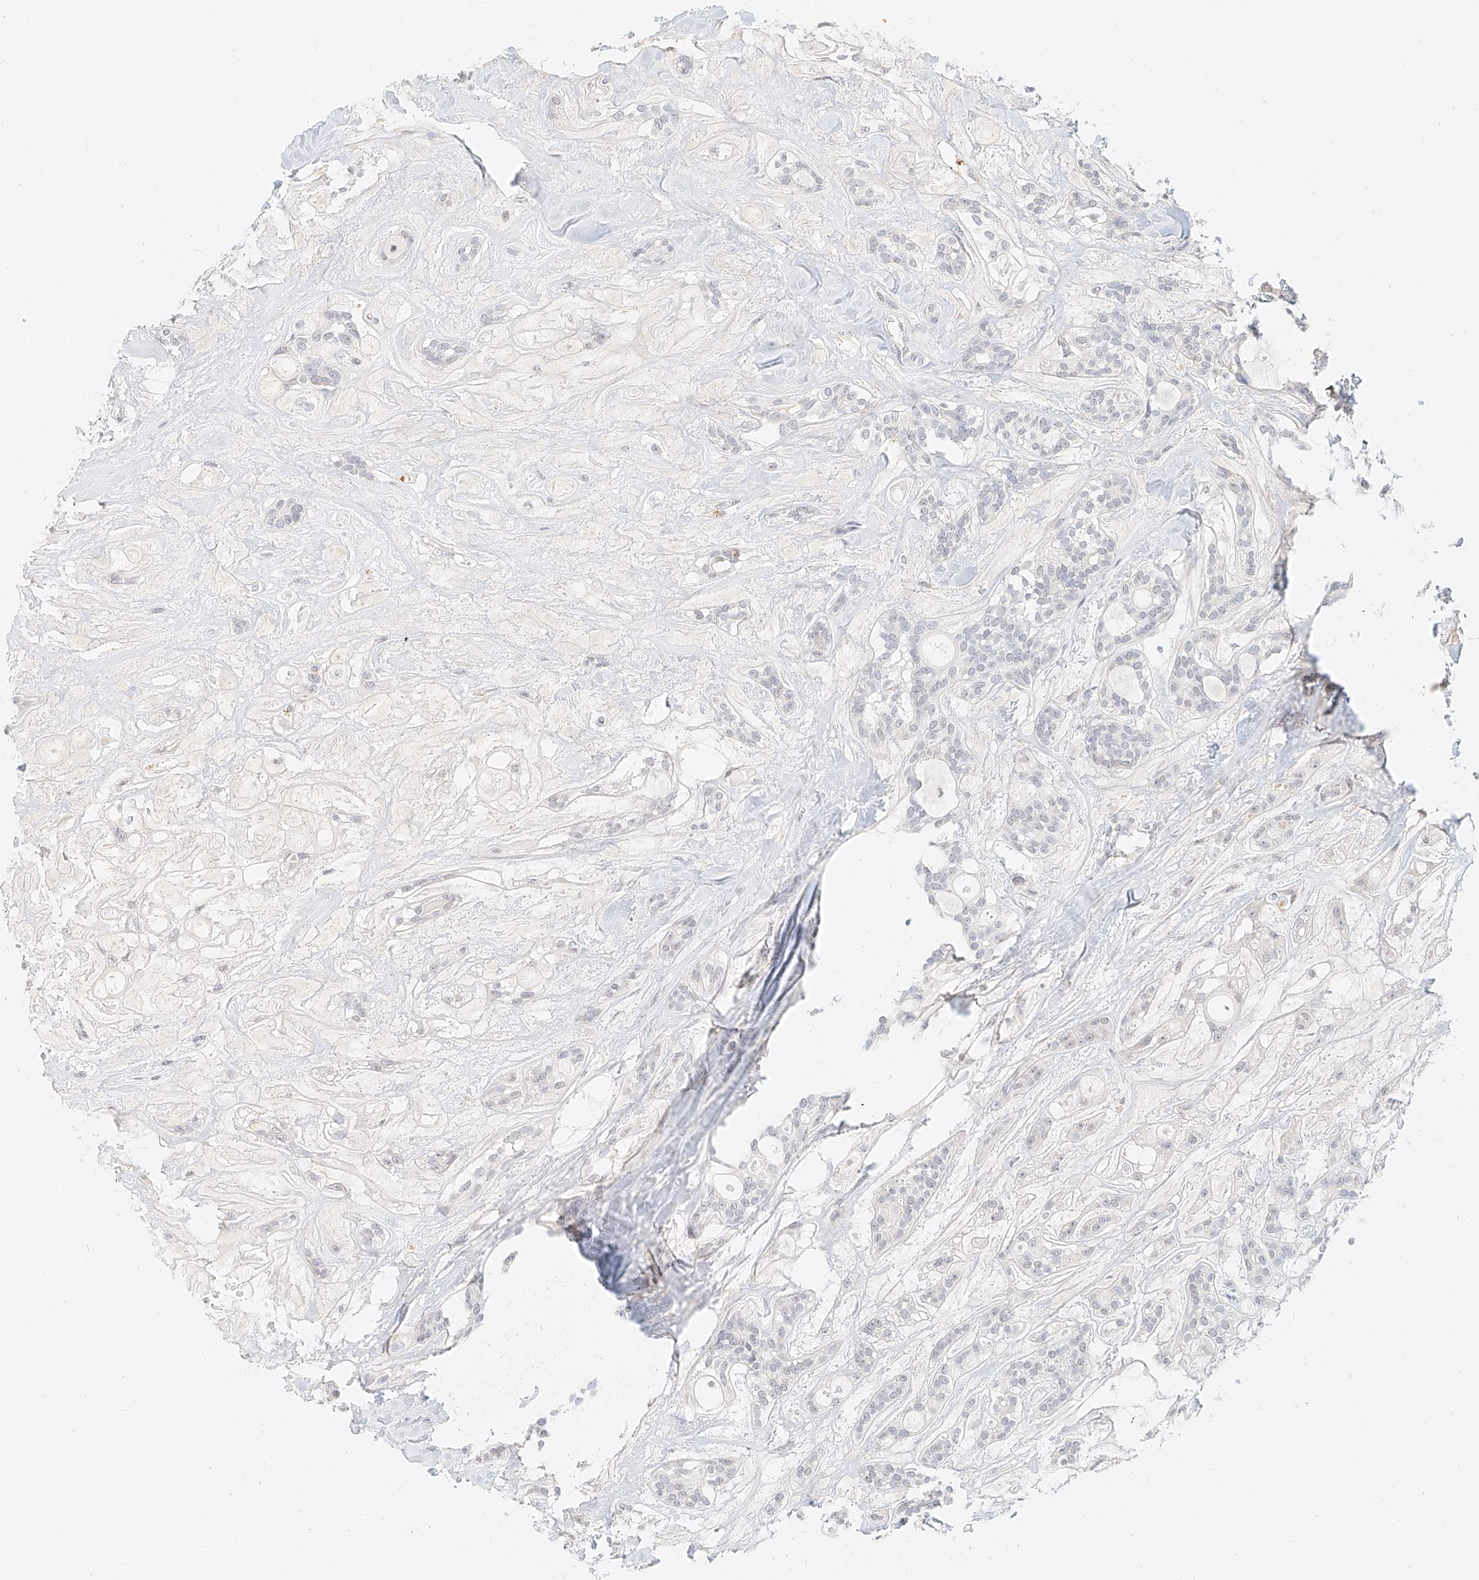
{"staining": {"intensity": "negative", "quantity": "none", "location": "none"}, "tissue": "head and neck cancer", "cell_type": "Tumor cells", "image_type": "cancer", "snomed": [{"axis": "morphology", "description": "Adenocarcinoma, NOS"}, {"axis": "topography", "description": "Head-Neck"}], "caption": "Tumor cells are negative for protein expression in human head and neck adenocarcinoma.", "gene": "CXorf58", "patient": {"sex": "male", "age": 66}}